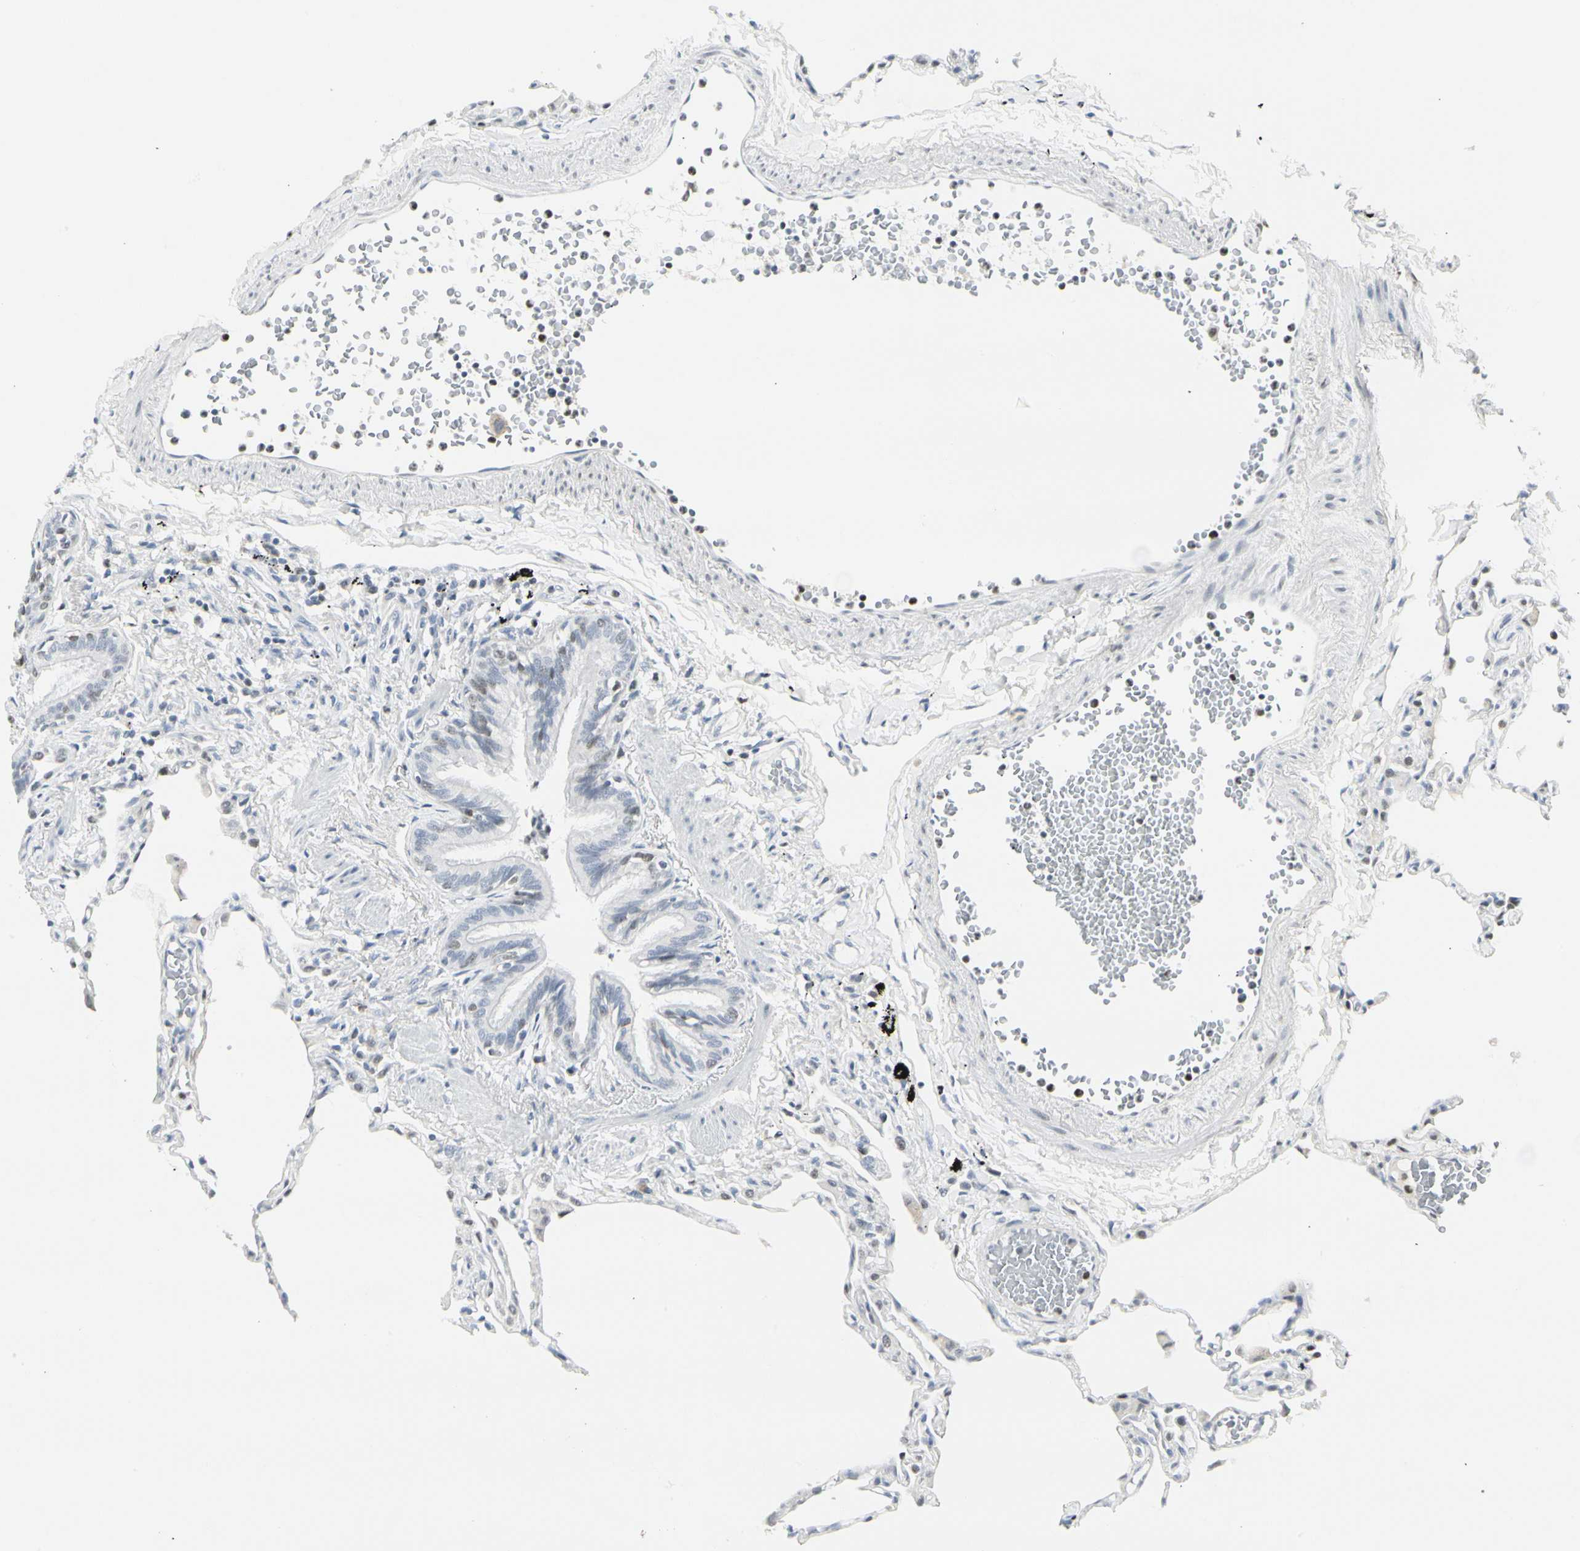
{"staining": {"intensity": "negative", "quantity": "none", "location": "none"}, "tissue": "lung", "cell_type": "Alveolar cells", "image_type": "normal", "snomed": [{"axis": "morphology", "description": "Normal tissue, NOS"}, {"axis": "topography", "description": "Lung"}], "caption": "Protein analysis of normal lung shows no significant staining in alveolar cells.", "gene": "ZBTB7B", "patient": {"sex": "female", "age": 49}}